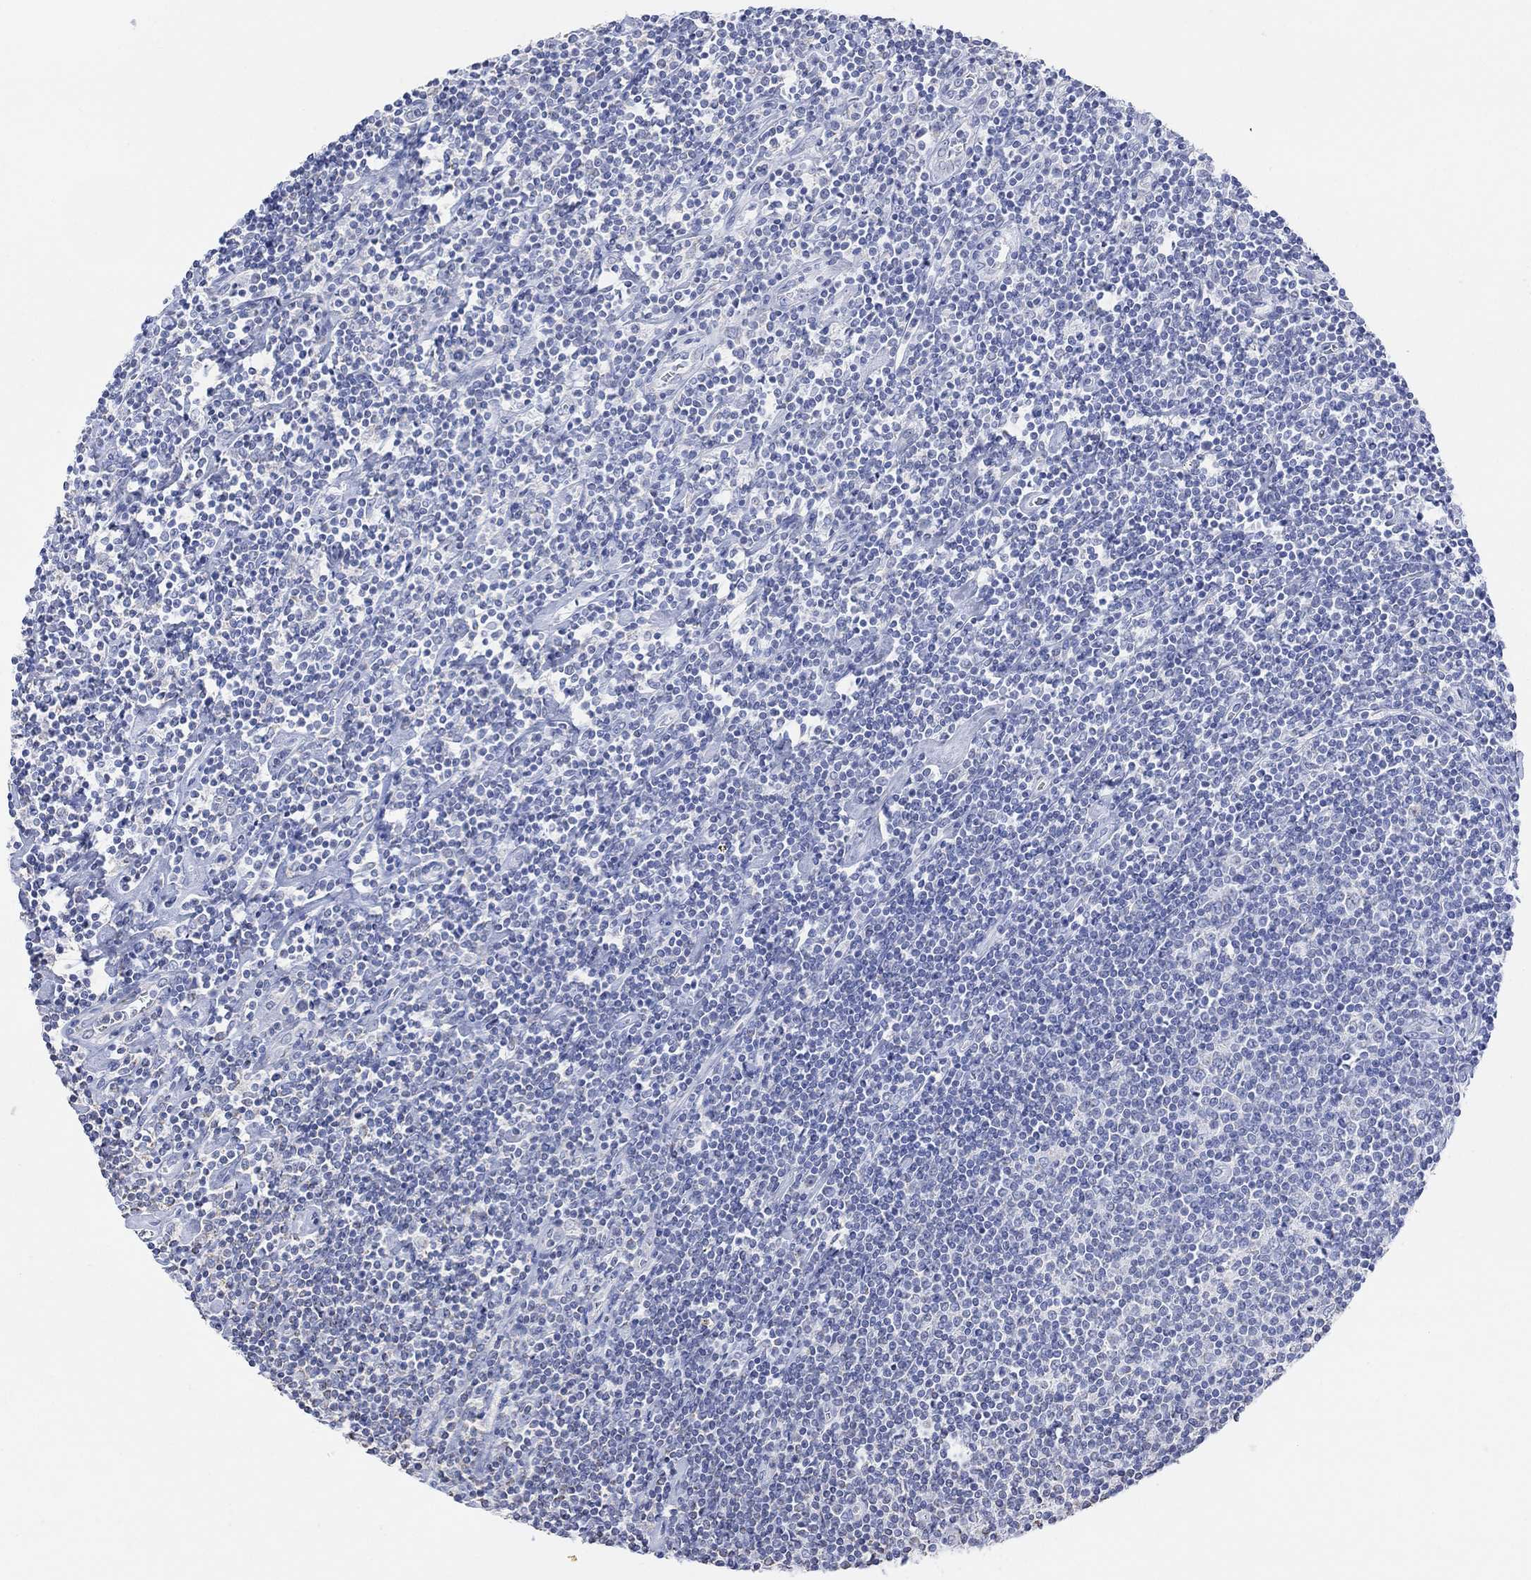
{"staining": {"intensity": "negative", "quantity": "none", "location": "none"}, "tissue": "lymphoma", "cell_type": "Tumor cells", "image_type": "cancer", "snomed": [{"axis": "morphology", "description": "Hodgkin's disease, NOS"}, {"axis": "topography", "description": "Lymph node"}], "caption": "DAB (3,3'-diaminobenzidine) immunohistochemical staining of human Hodgkin's disease exhibits no significant expression in tumor cells.", "gene": "SYT12", "patient": {"sex": "male", "age": 40}}